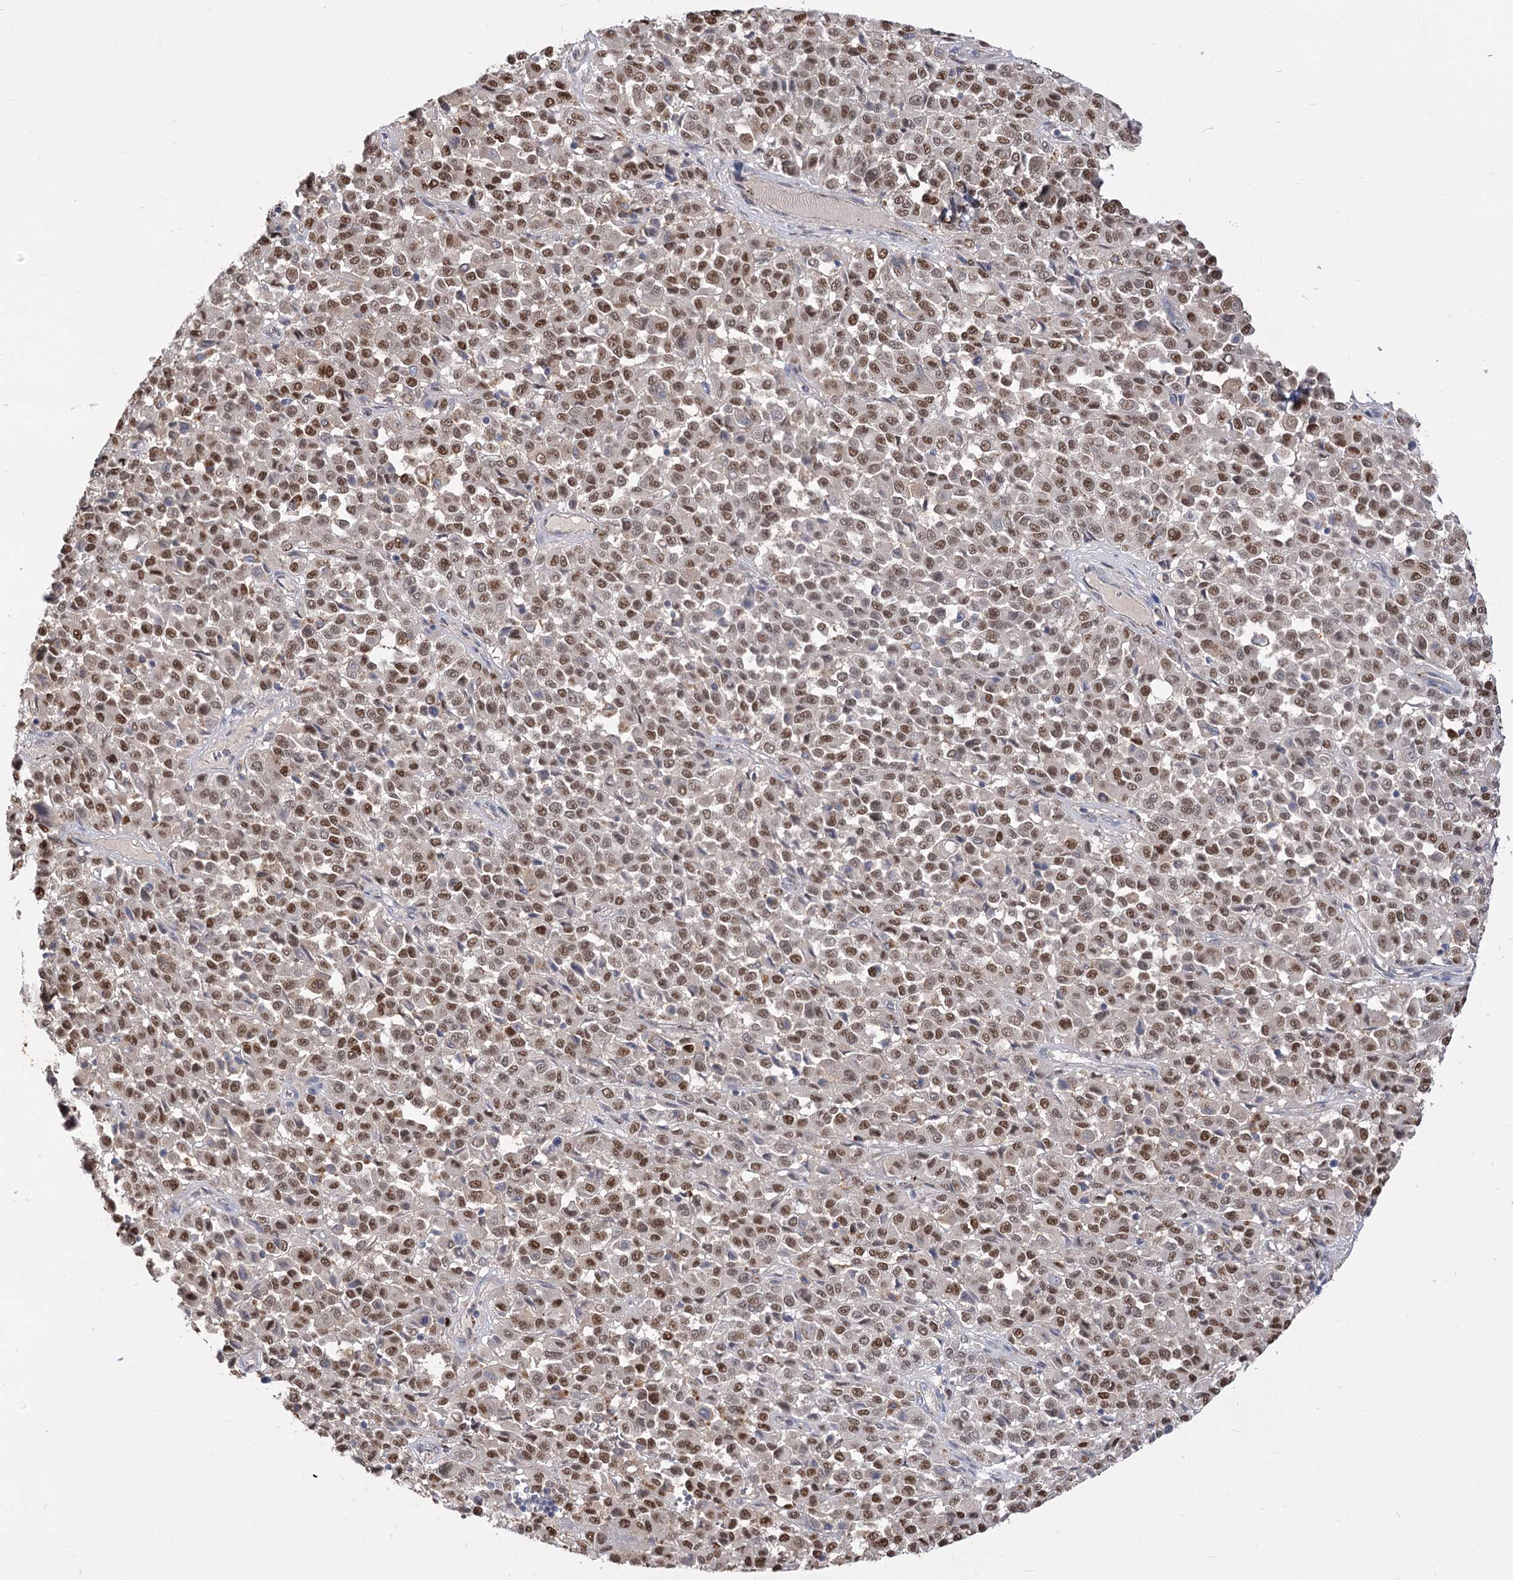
{"staining": {"intensity": "moderate", "quantity": ">75%", "location": "nuclear"}, "tissue": "melanoma", "cell_type": "Tumor cells", "image_type": "cancer", "snomed": [{"axis": "morphology", "description": "Malignant melanoma, Metastatic site"}, {"axis": "topography", "description": "Pancreas"}], "caption": "Immunohistochemical staining of malignant melanoma (metastatic site) shows moderate nuclear protein positivity in about >75% of tumor cells.", "gene": "SIAE", "patient": {"sex": "female", "age": 30}}